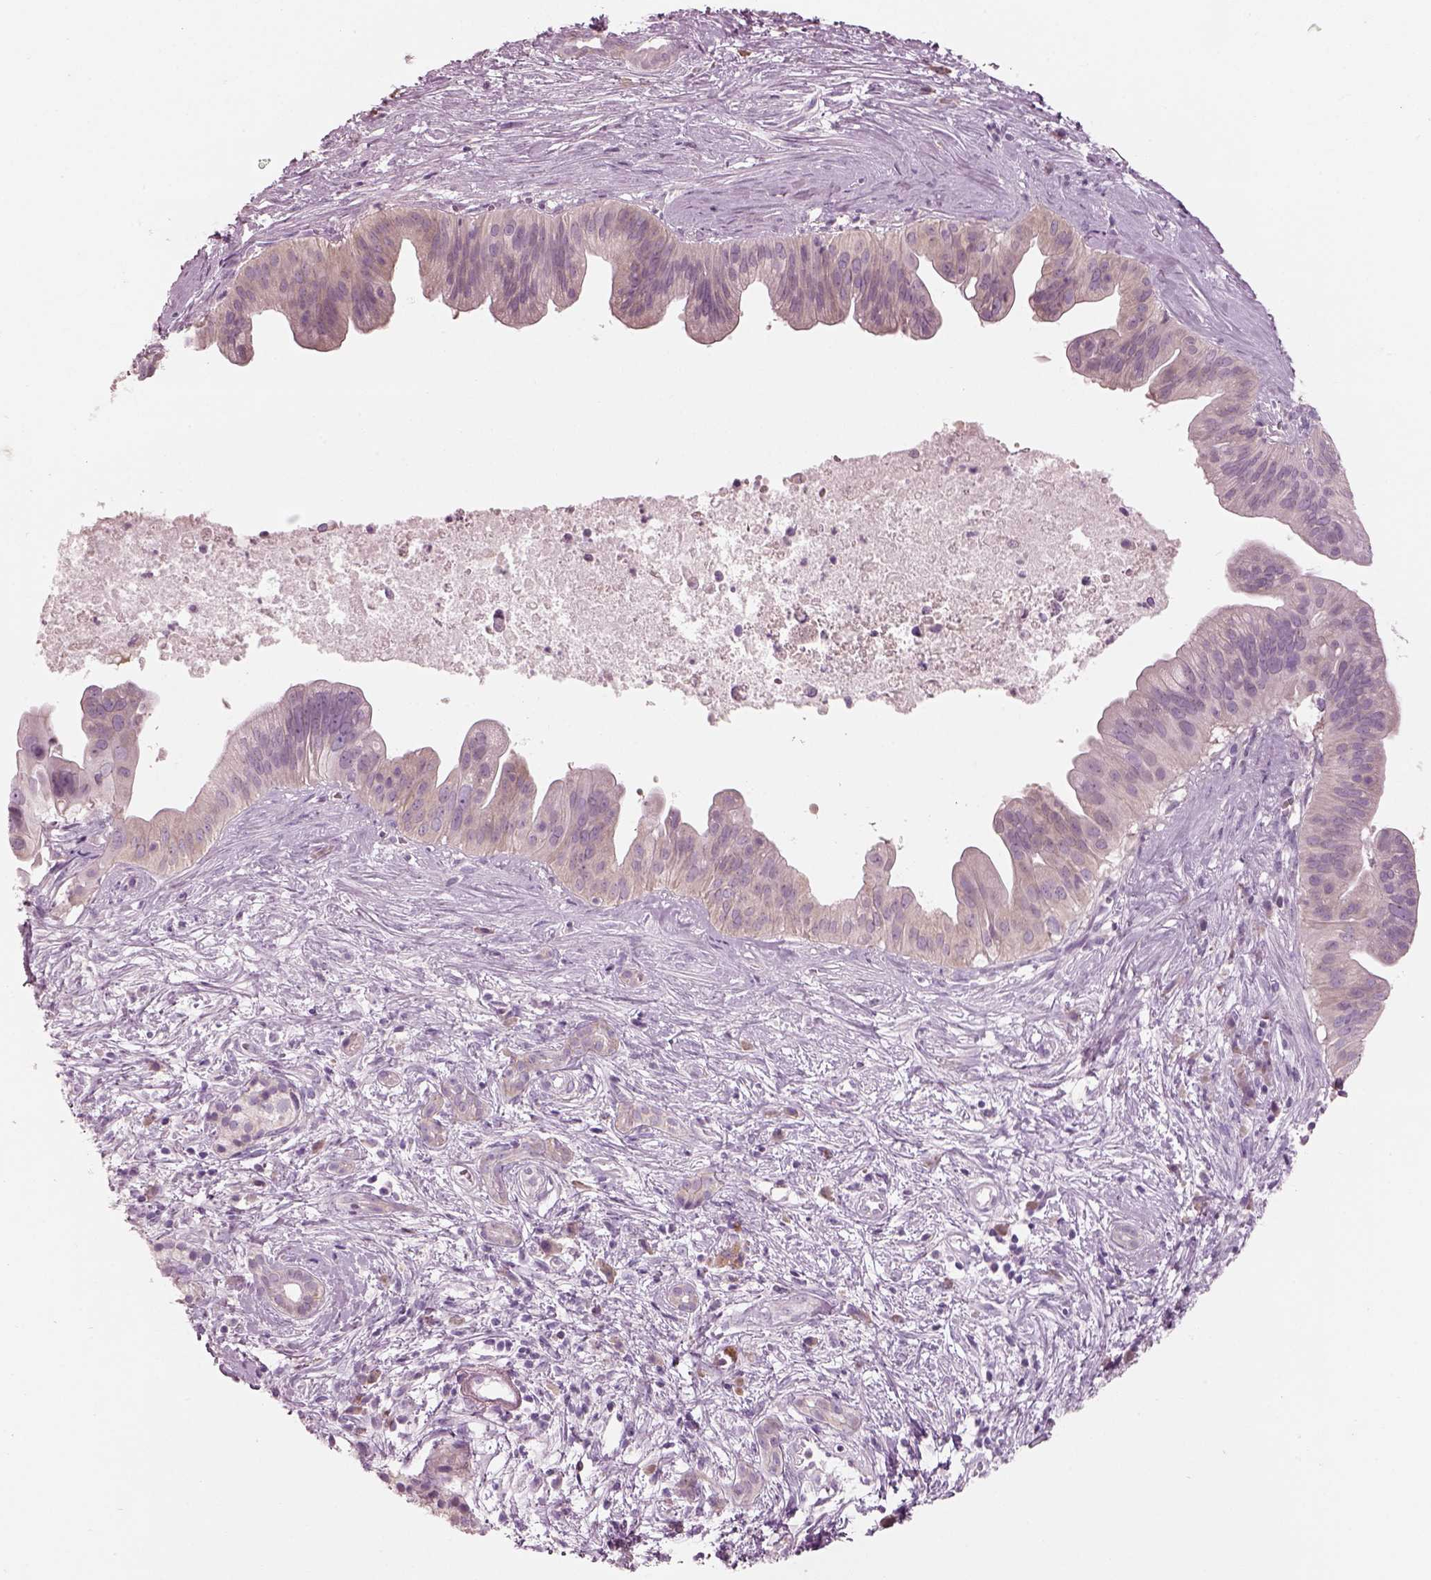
{"staining": {"intensity": "negative", "quantity": "none", "location": "none"}, "tissue": "pancreatic cancer", "cell_type": "Tumor cells", "image_type": "cancer", "snomed": [{"axis": "morphology", "description": "Adenocarcinoma, NOS"}, {"axis": "topography", "description": "Pancreas"}], "caption": "Immunohistochemical staining of adenocarcinoma (pancreatic) displays no significant staining in tumor cells. The staining was performed using DAB to visualize the protein expression in brown, while the nuclei were stained in blue with hematoxylin (Magnification: 20x).", "gene": "SLC27A2", "patient": {"sex": "male", "age": 61}}